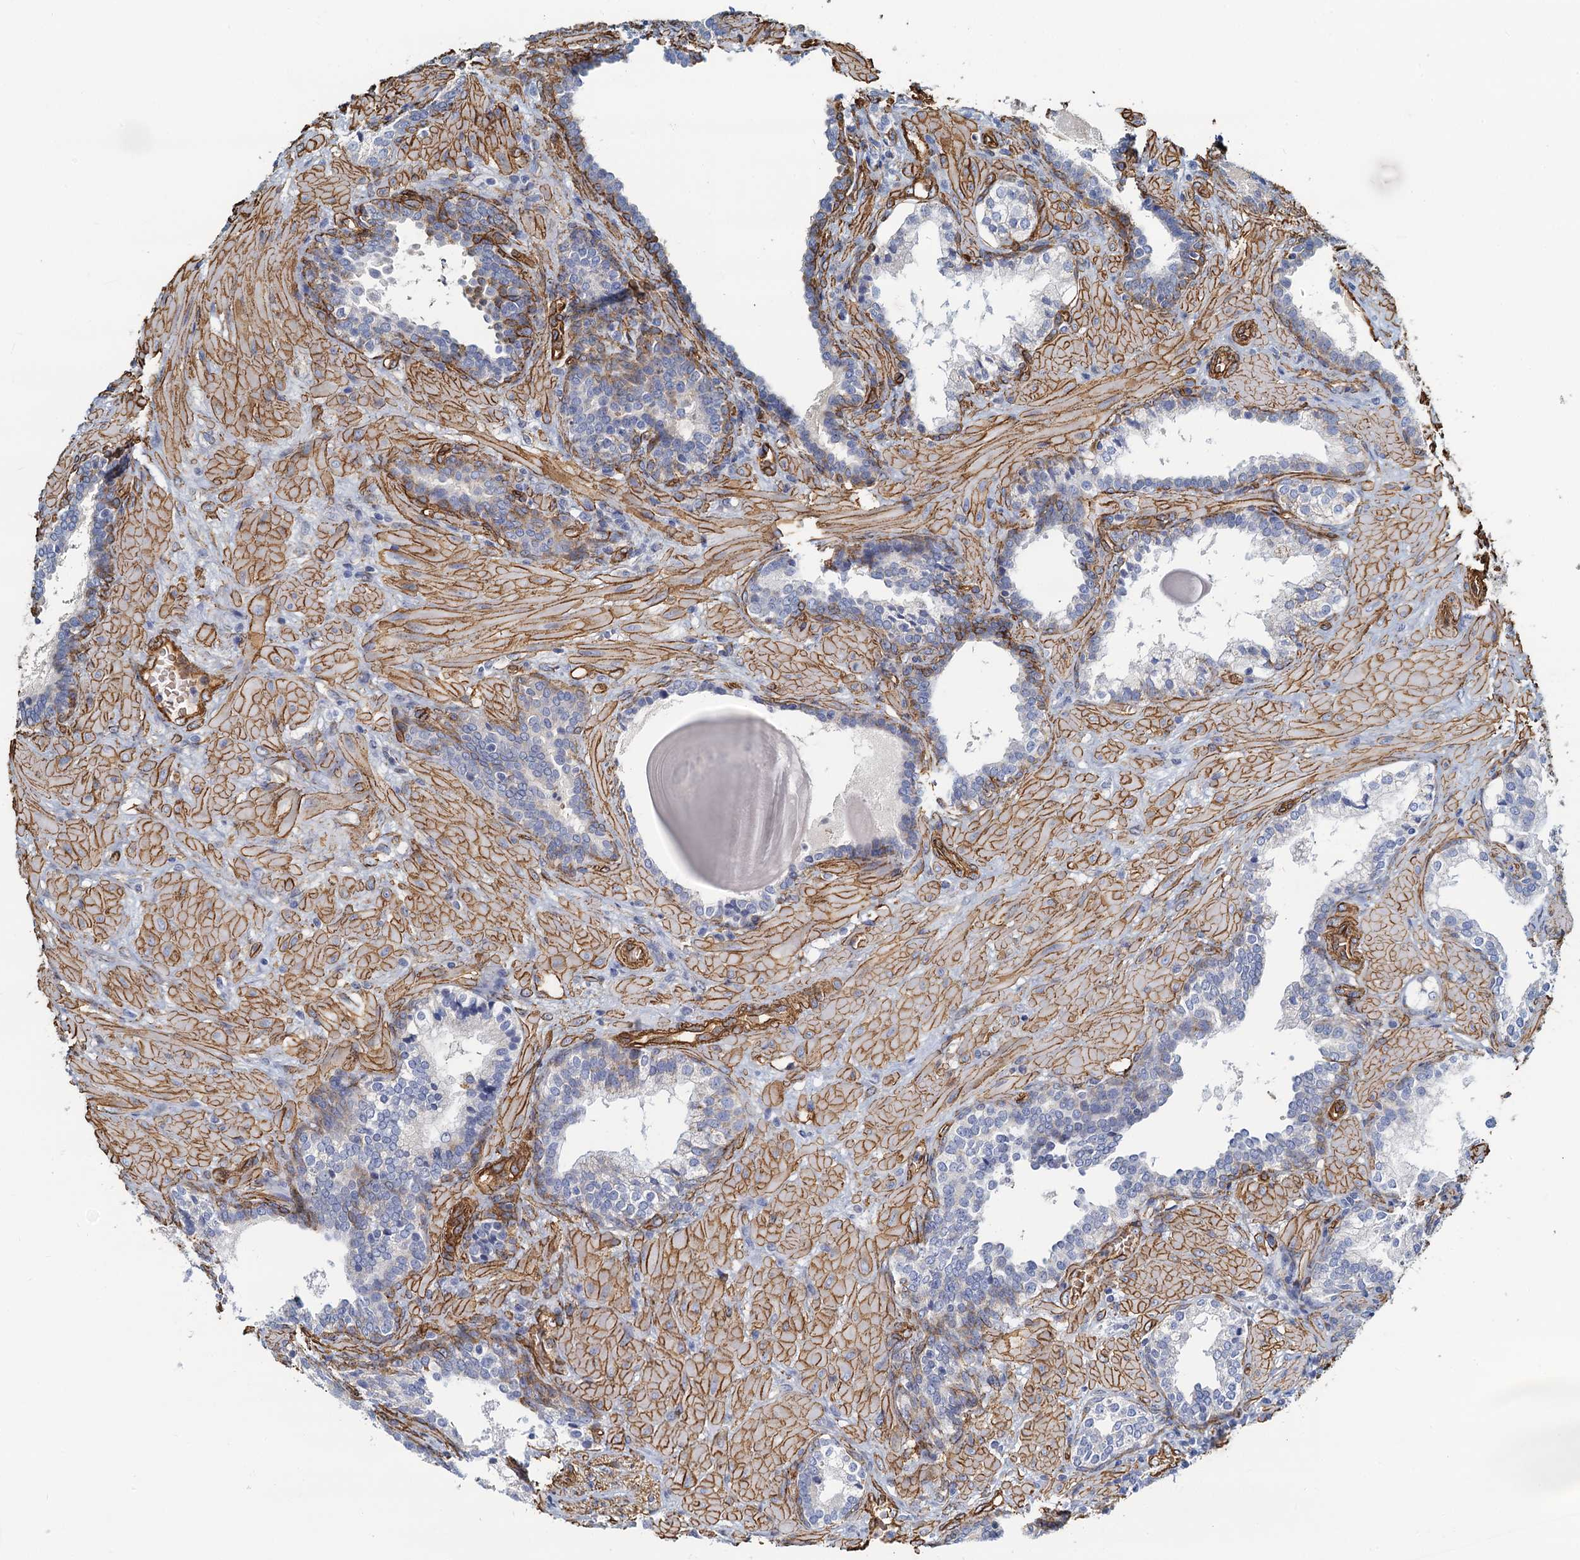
{"staining": {"intensity": "negative", "quantity": "none", "location": "none"}, "tissue": "prostate cancer", "cell_type": "Tumor cells", "image_type": "cancer", "snomed": [{"axis": "morphology", "description": "Adenocarcinoma, Low grade"}, {"axis": "topography", "description": "Prostate"}], "caption": "This is an IHC photomicrograph of low-grade adenocarcinoma (prostate). There is no positivity in tumor cells.", "gene": "DGKG", "patient": {"sex": "male", "age": 60}}